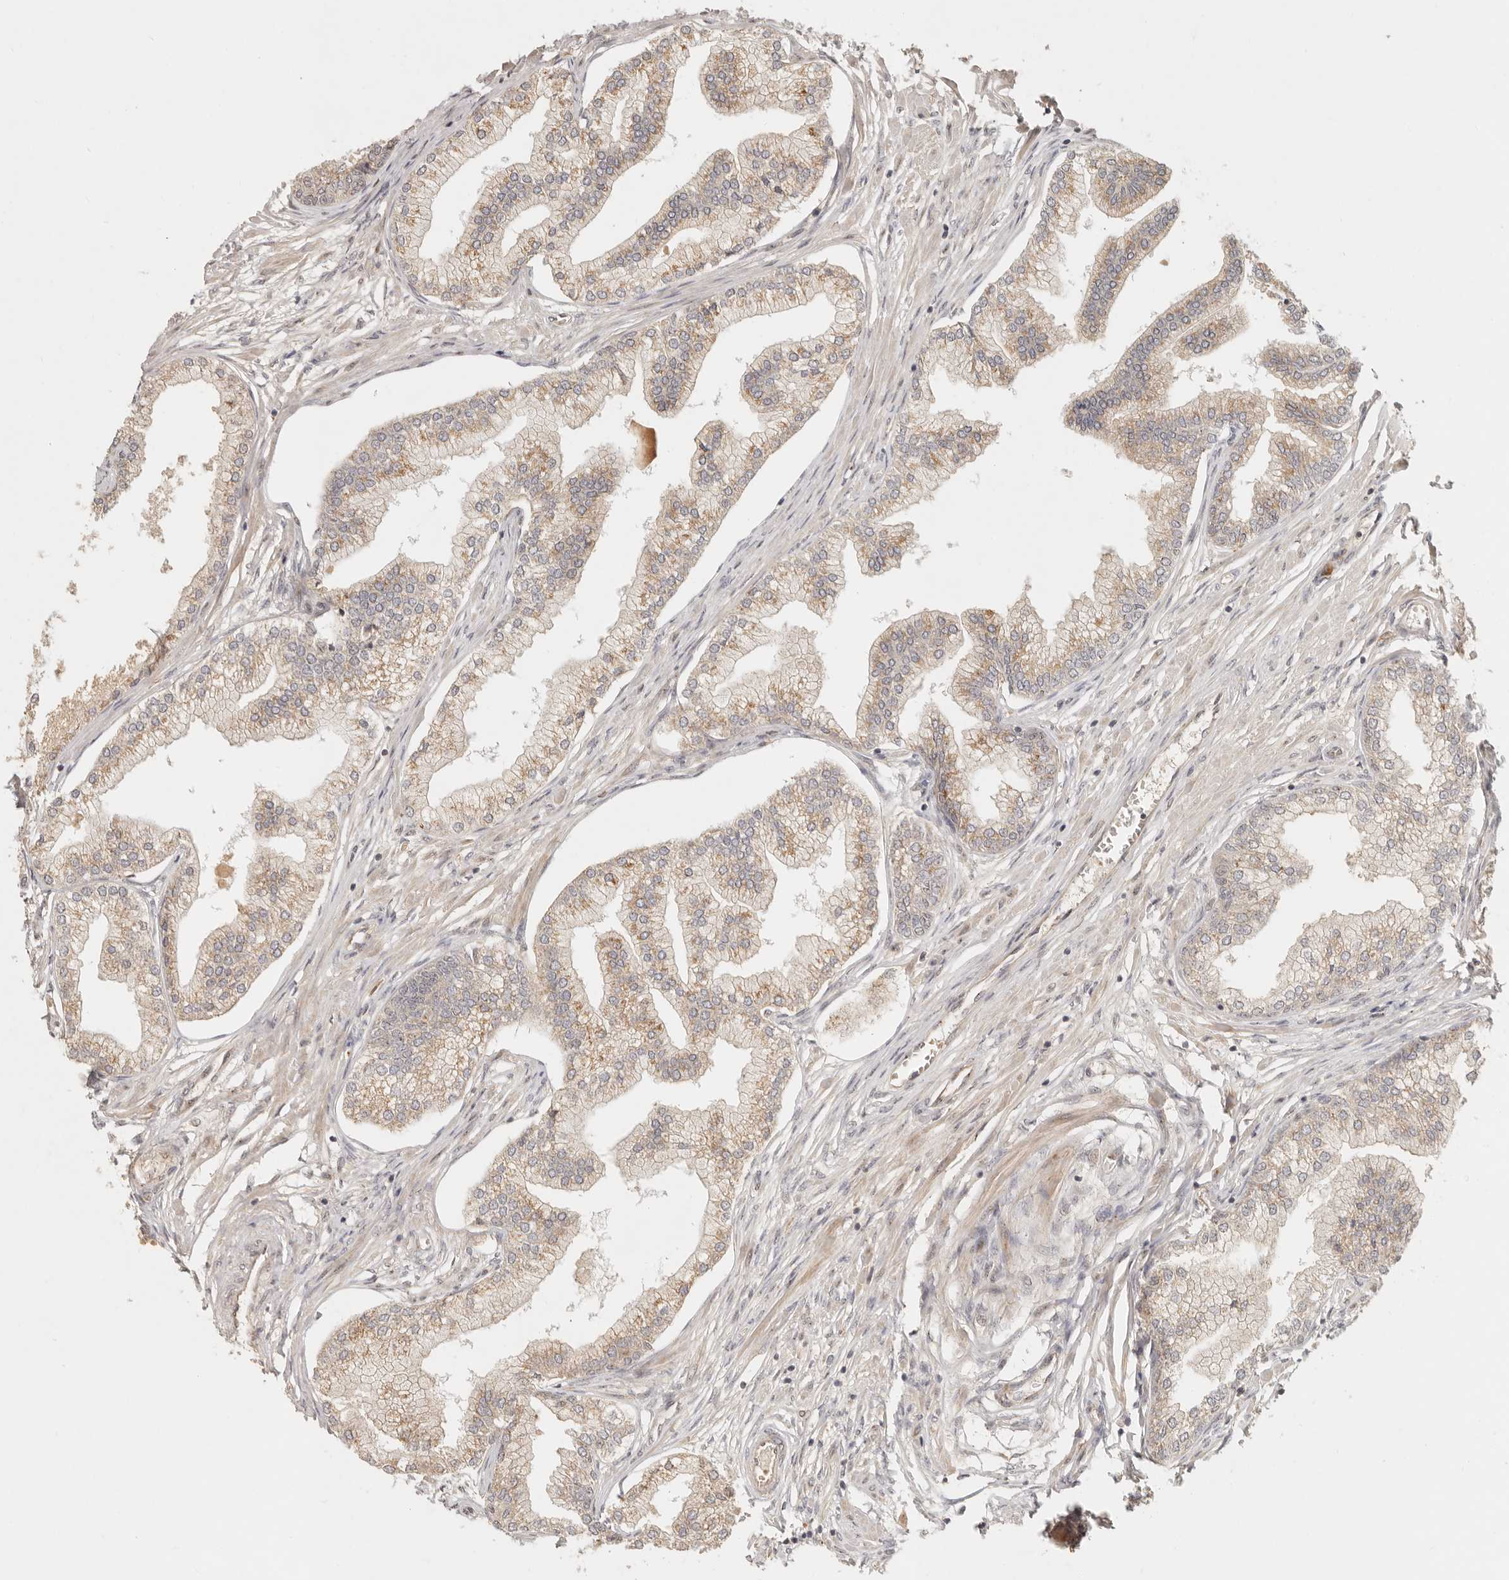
{"staining": {"intensity": "moderate", "quantity": "25%-75%", "location": "cytoplasmic/membranous"}, "tissue": "prostate", "cell_type": "Glandular cells", "image_type": "normal", "snomed": [{"axis": "morphology", "description": "Normal tissue, NOS"}, {"axis": "morphology", "description": "Urothelial carcinoma, Low grade"}, {"axis": "topography", "description": "Urinary bladder"}, {"axis": "topography", "description": "Prostate"}], "caption": "DAB immunohistochemical staining of unremarkable prostate reveals moderate cytoplasmic/membranous protein positivity in about 25%-75% of glandular cells. The staining was performed using DAB, with brown indicating positive protein expression. Nuclei are stained blue with hematoxylin.", "gene": "ANKRD61", "patient": {"sex": "male", "age": 60}}